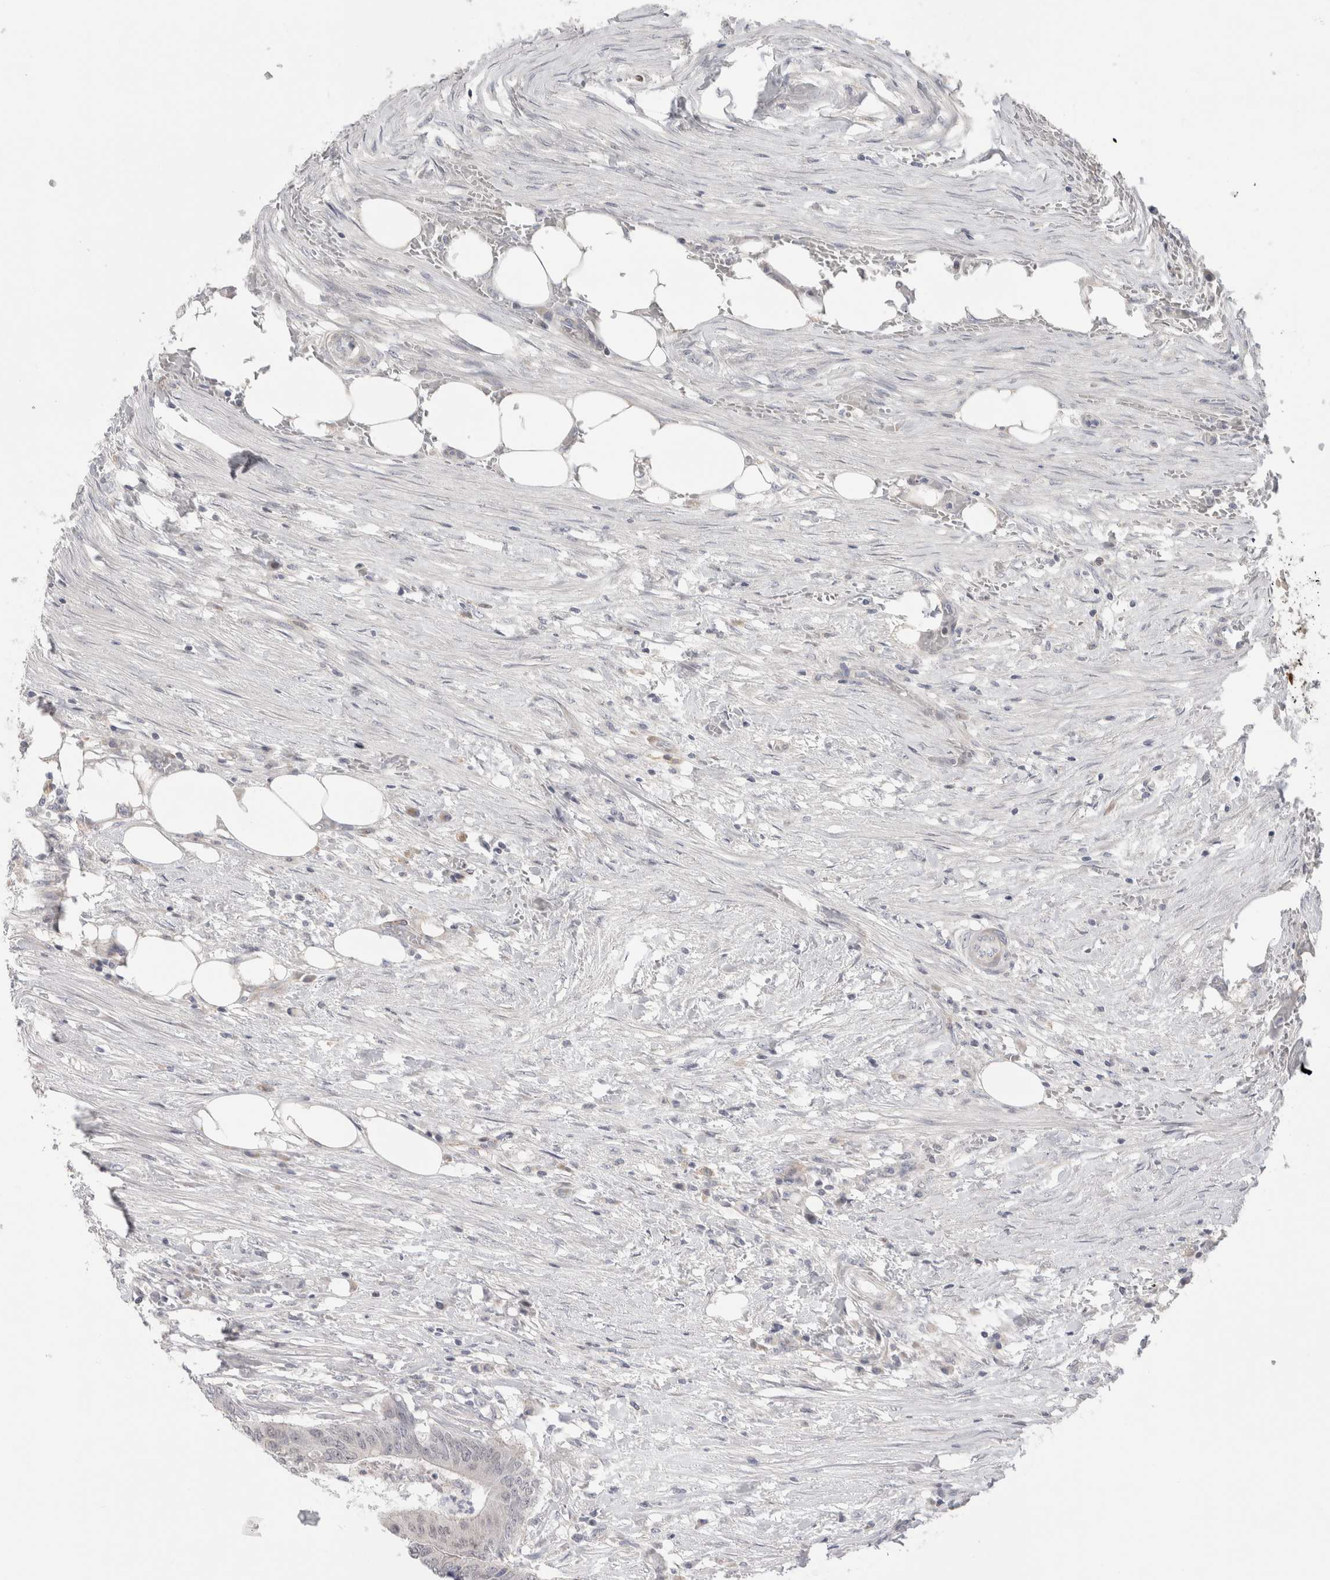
{"staining": {"intensity": "weak", "quantity": "<25%", "location": "nuclear"}, "tissue": "colorectal cancer", "cell_type": "Tumor cells", "image_type": "cancer", "snomed": [{"axis": "morphology", "description": "Adenocarcinoma, NOS"}, {"axis": "topography", "description": "Colon"}], "caption": "Immunohistochemistry histopathology image of neoplastic tissue: human colorectal cancer stained with DAB demonstrates no significant protein positivity in tumor cells.", "gene": "SYTL5", "patient": {"sex": "male", "age": 56}}